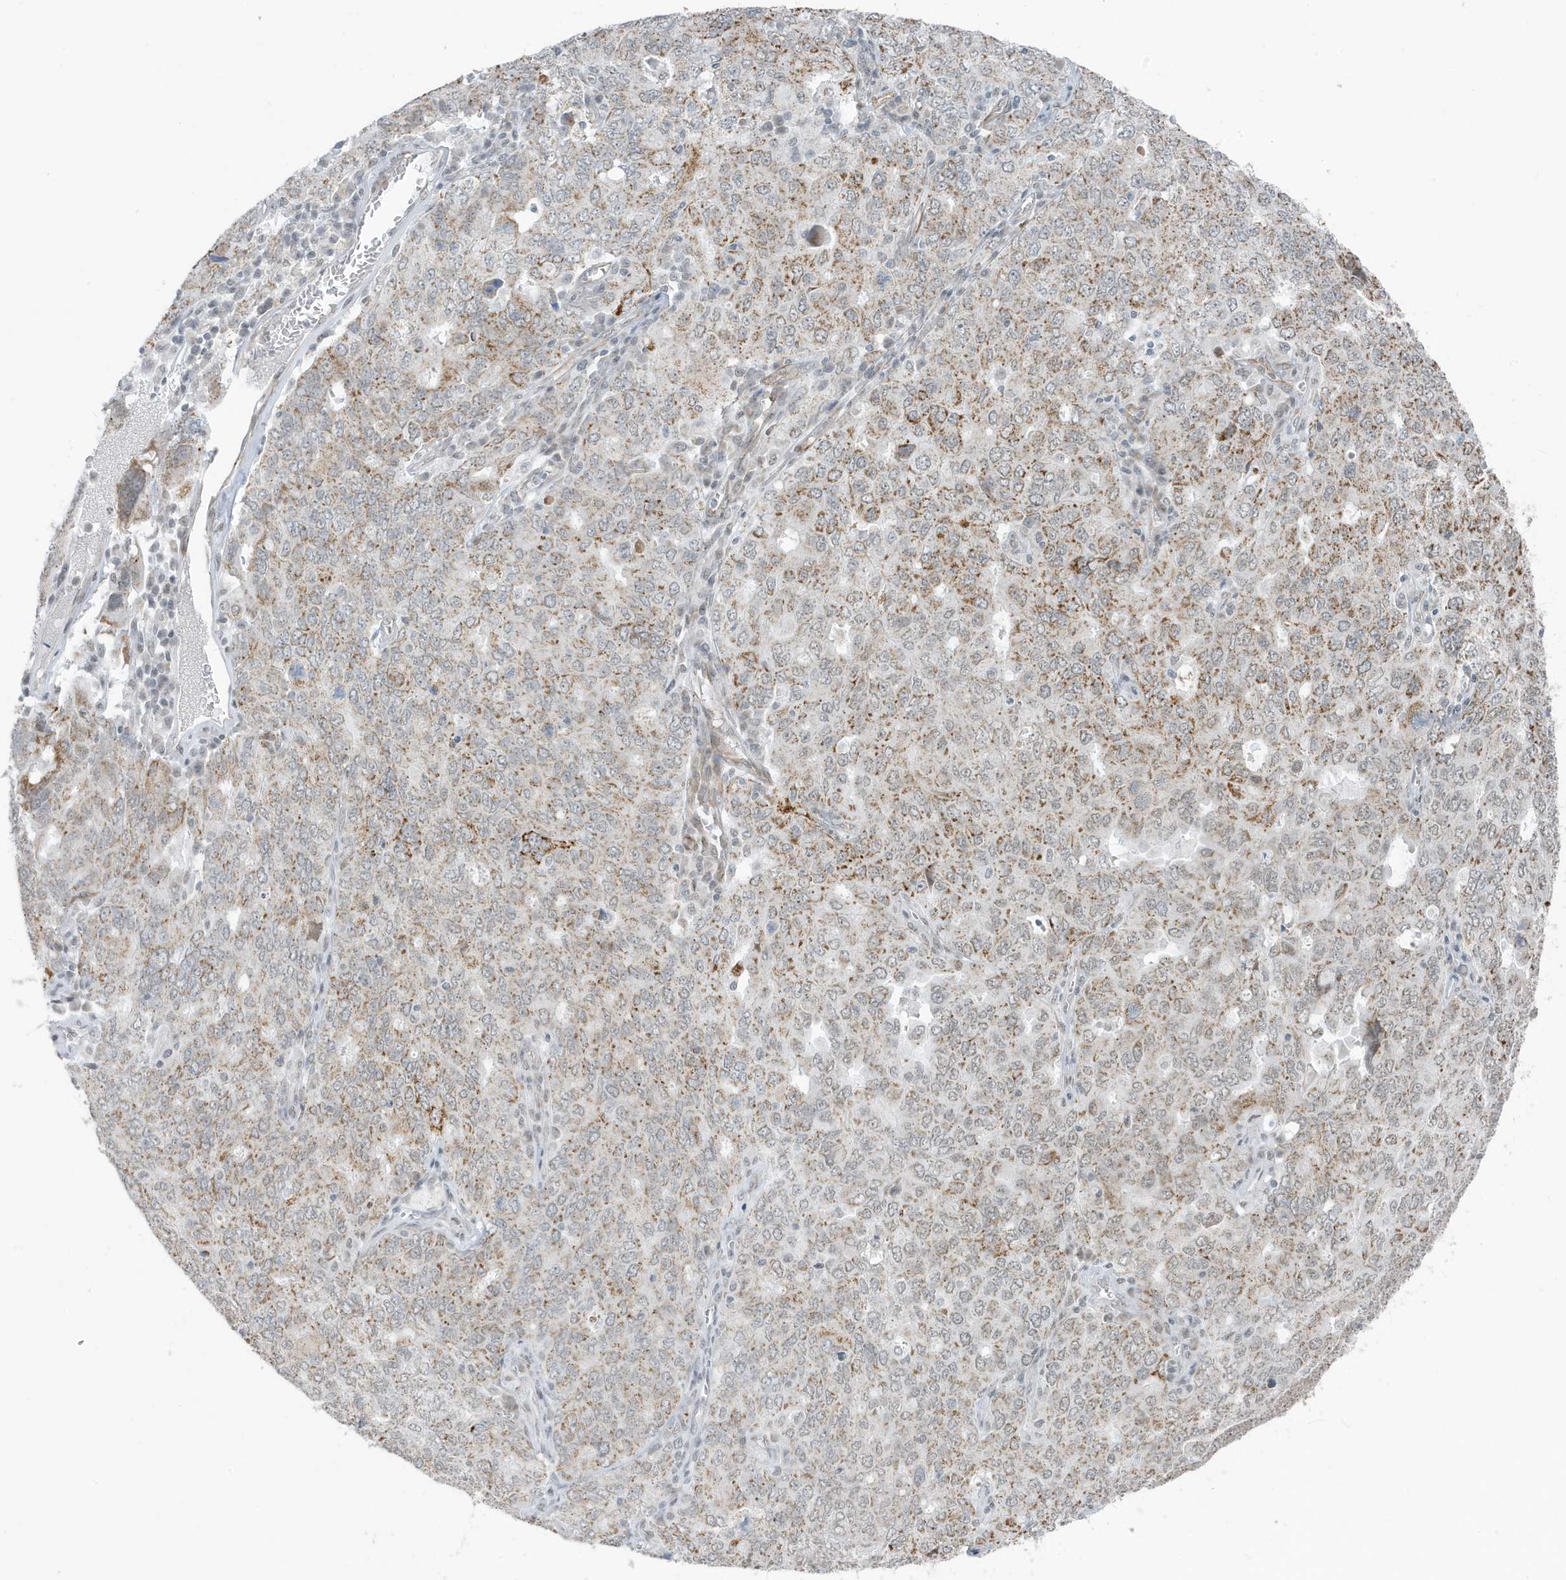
{"staining": {"intensity": "moderate", "quantity": "25%-75%", "location": "cytoplasmic/membranous"}, "tissue": "ovarian cancer", "cell_type": "Tumor cells", "image_type": "cancer", "snomed": [{"axis": "morphology", "description": "Carcinoma, endometroid"}, {"axis": "topography", "description": "Ovary"}], "caption": "Immunohistochemistry histopathology image of neoplastic tissue: human ovarian endometroid carcinoma stained using IHC displays medium levels of moderate protein expression localized specifically in the cytoplasmic/membranous of tumor cells, appearing as a cytoplasmic/membranous brown color.", "gene": "CHCHD4", "patient": {"sex": "female", "age": 62}}